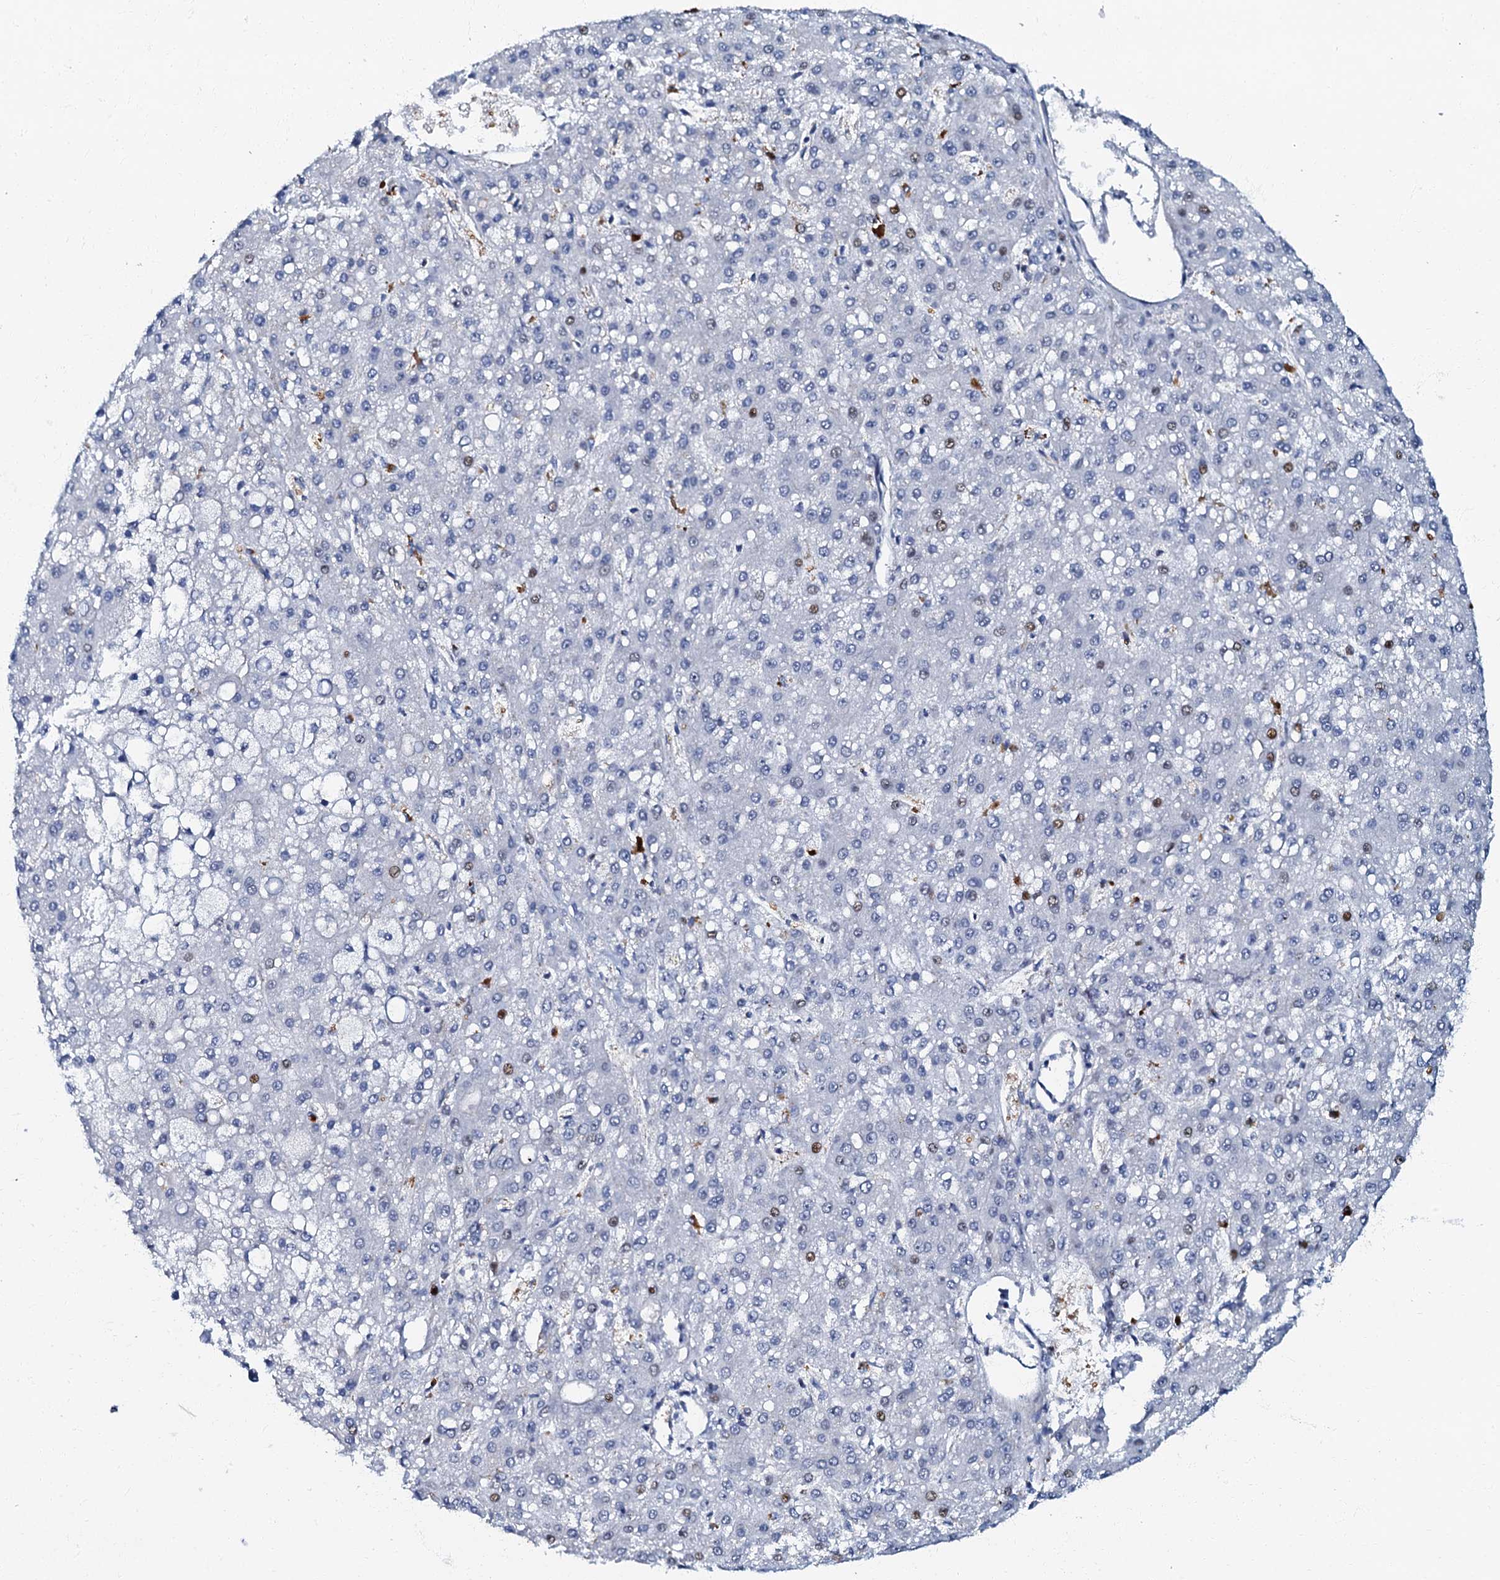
{"staining": {"intensity": "strong", "quantity": "<25%", "location": "nuclear"}, "tissue": "liver cancer", "cell_type": "Tumor cells", "image_type": "cancer", "snomed": [{"axis": "morphology", "description": "Carcinoma, Hepatocellular, NOS"}, {"axis": "topography", "description": "Liver"}], "caption": "Liver hepatocellular carcinoma stained with immunohistochemistry shows strong nuclear expression in approximately <25% of tumor cells.", "gene": "MFSD5", "patient": {"sex": "male", "age": 67}}